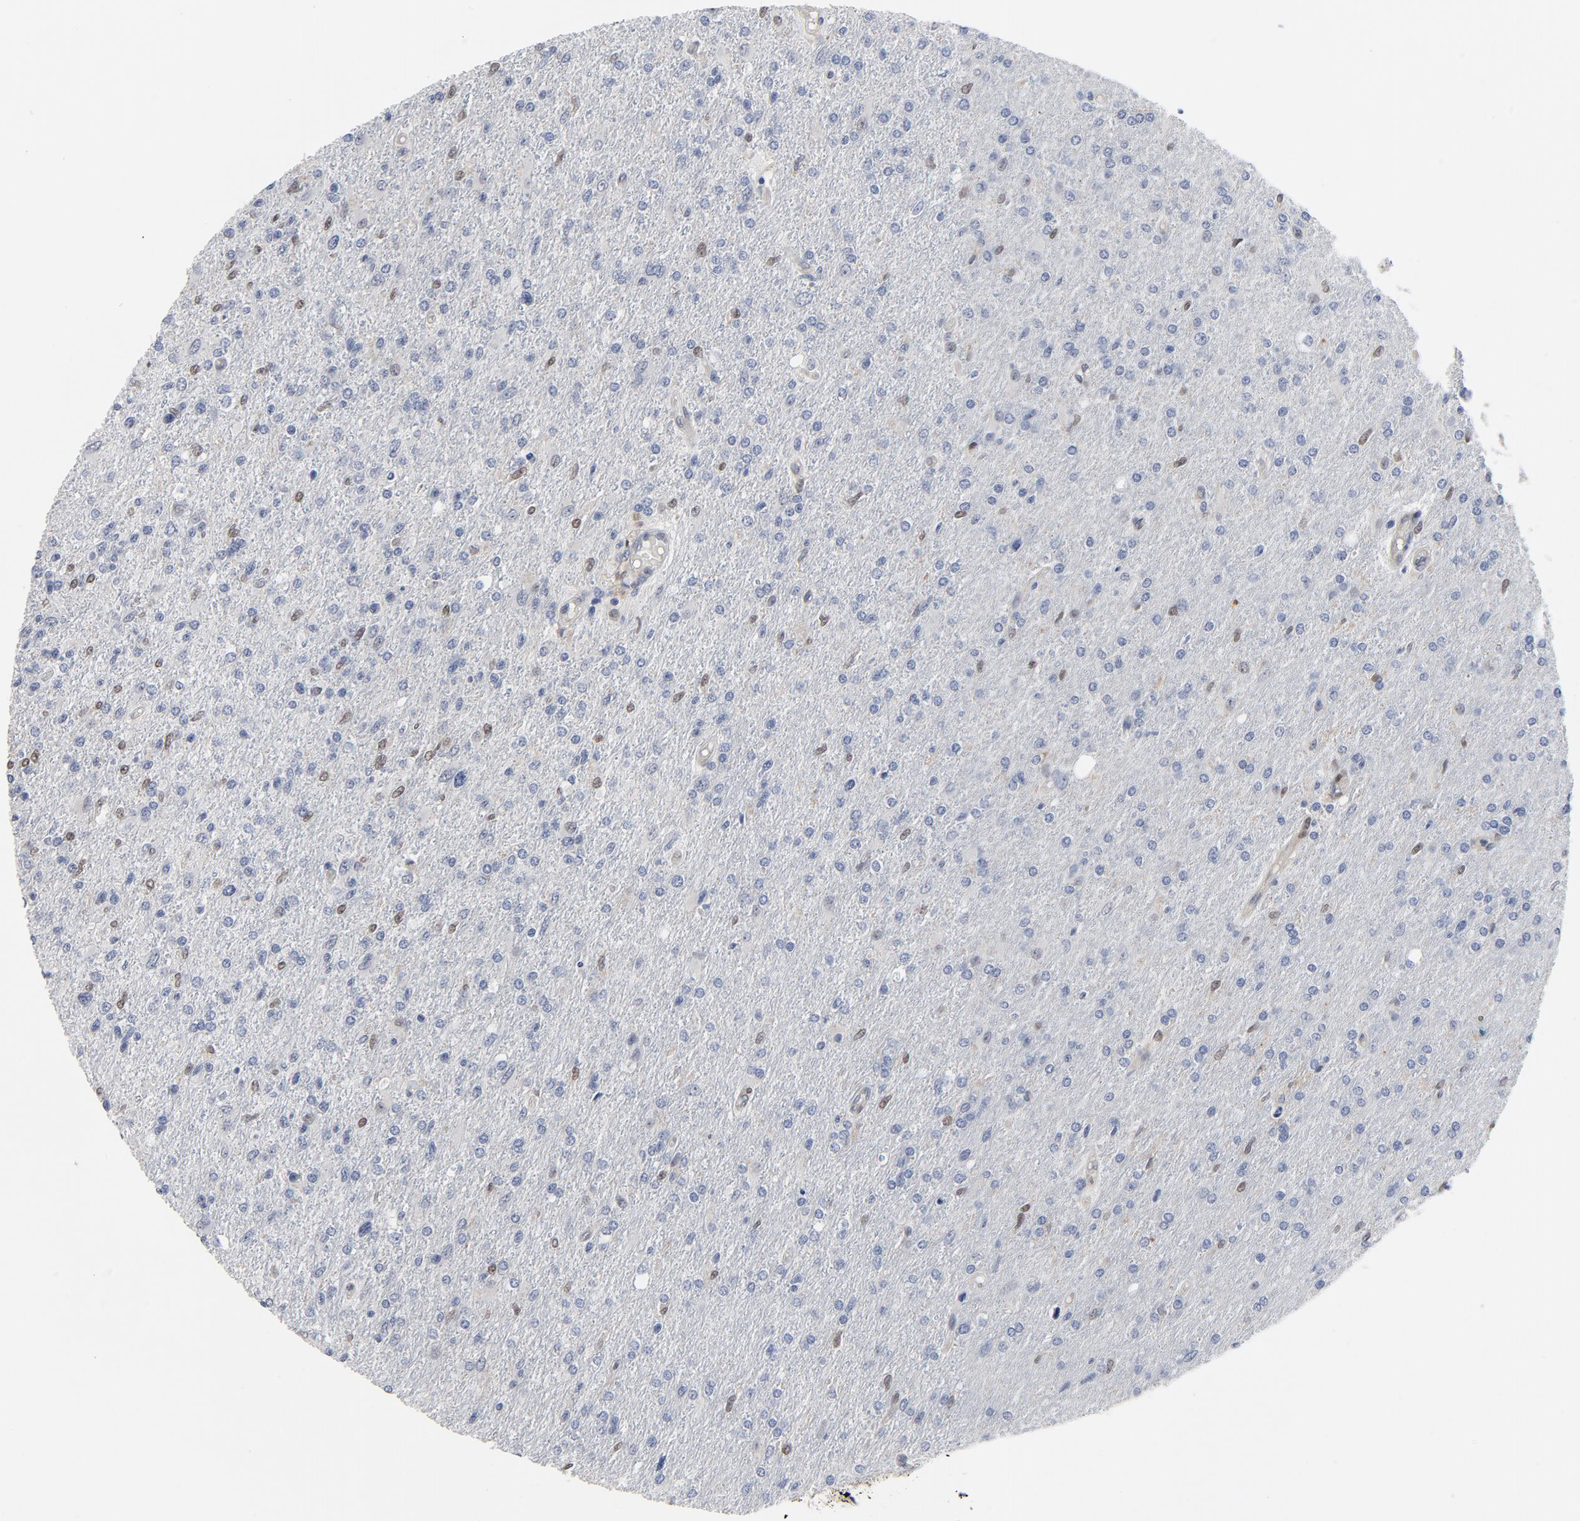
{"staining": {"intensity": "weak", "quantity": "<25%", "location": "nuclear"}, "tissue": "glioma", "cell_type": "Tumor cells", "image_type": "cancer", "snomed": [{"axis": "morphology", "description": "Glioma, malignant, High grade"}, {"axis": "topography", "description": "Cerebral cortex"}], "caption": "IHC image of neoplastic tissue: malignant glioma (high-grade) stained with DAB displays no significant protein expression in tumor cells.", "gene": "NFKB1", "patient": {"sex": "male", "age": 76}}